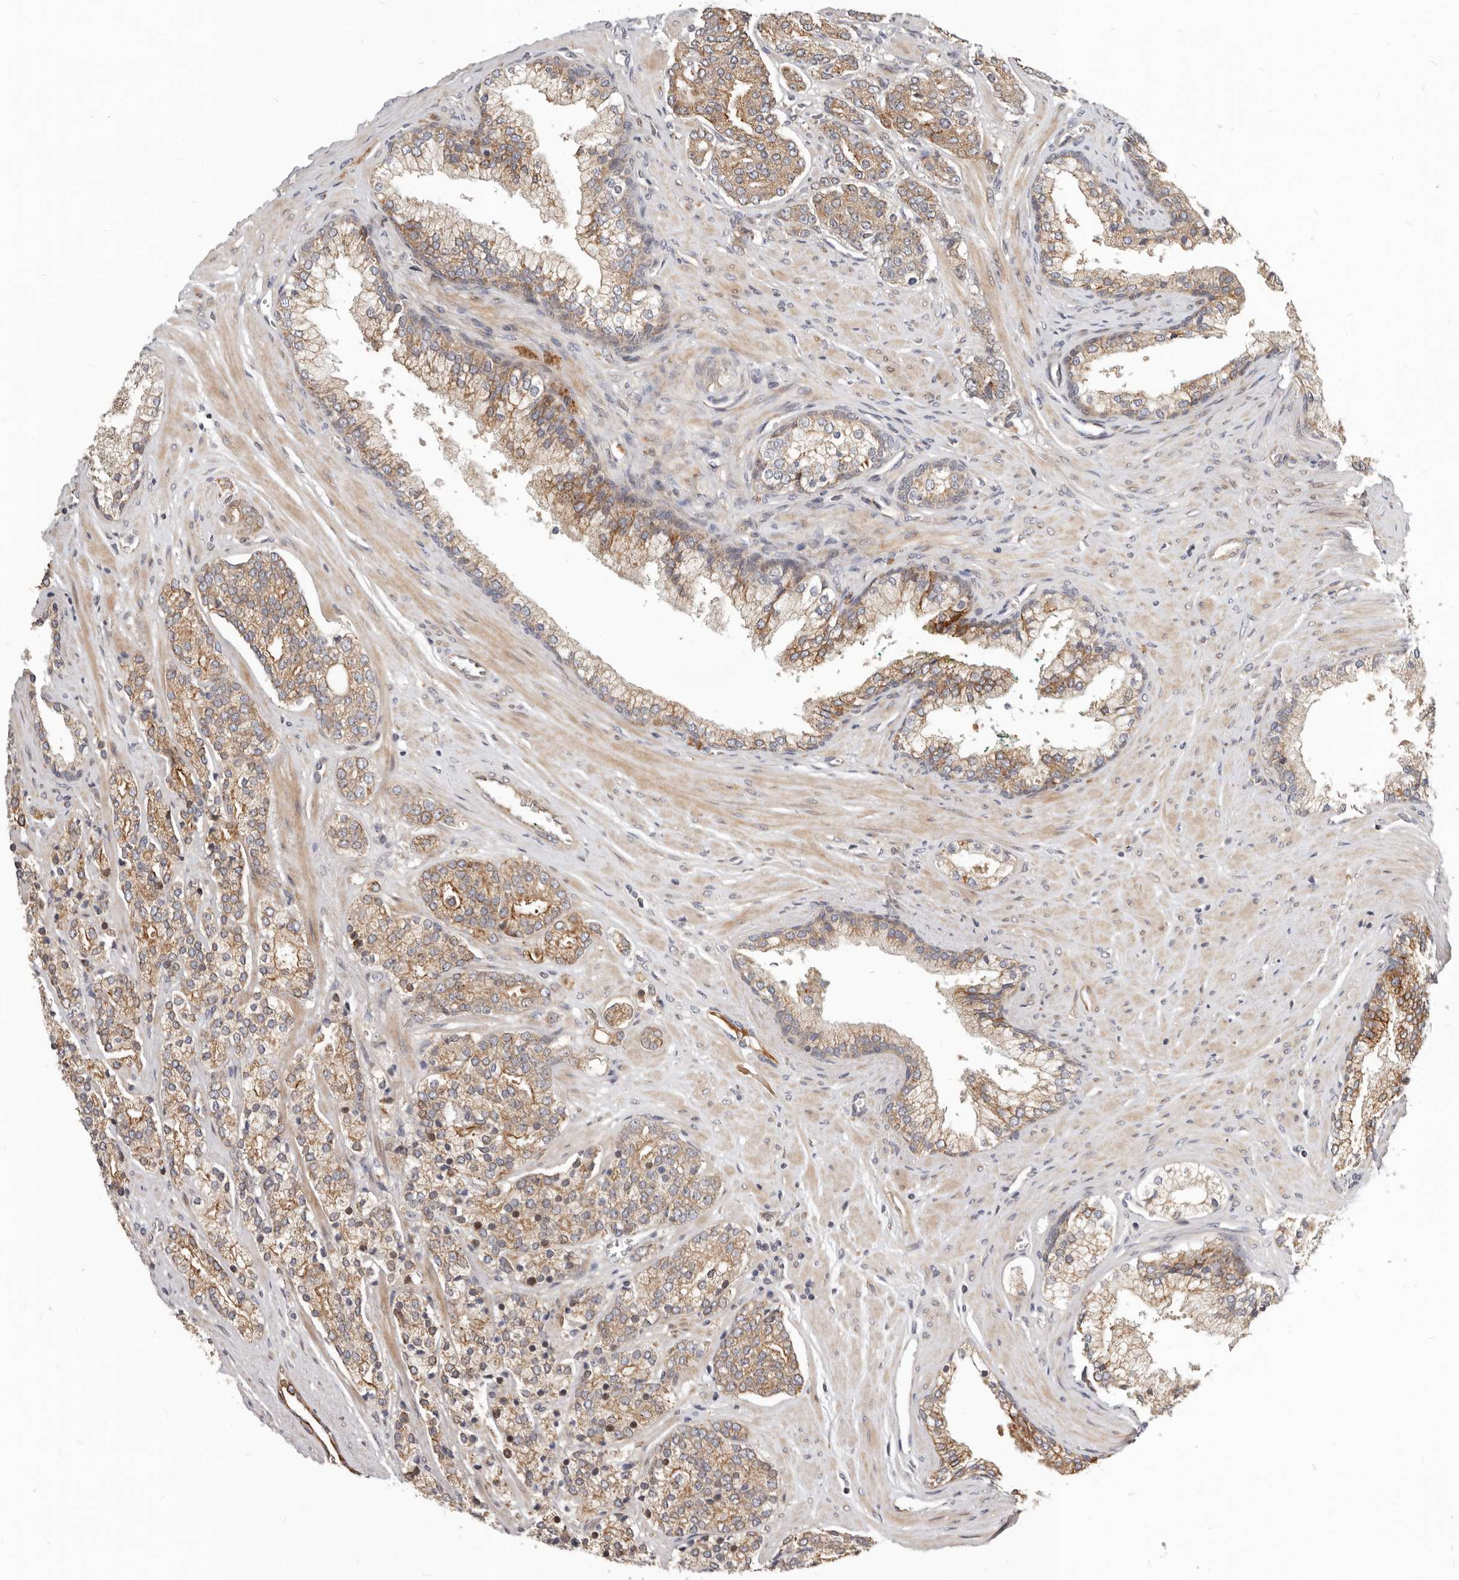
{"staining": {"intensity": "moderate", "quantity": "25%-75%", "location": "cytoplasmic/membranous"}, "tissue": "prostate cancer", "cell_type": "Tumor cells", "image_type": "cancer", "snomed": [{"axis": "morphology", "description": "Adenocarcinoma, High grade"}, {"axis": "topography", "description": "Prostate"}], "caption": "This is a micrograph of immunohistochemistry staining of high-grade adenocarcinoma (prostate), which shows moderate staining in the cytoplasmic/membranous of tumor cells.", "gene": "NPY4R", "patient": {"sex": "male", "age": 71}}